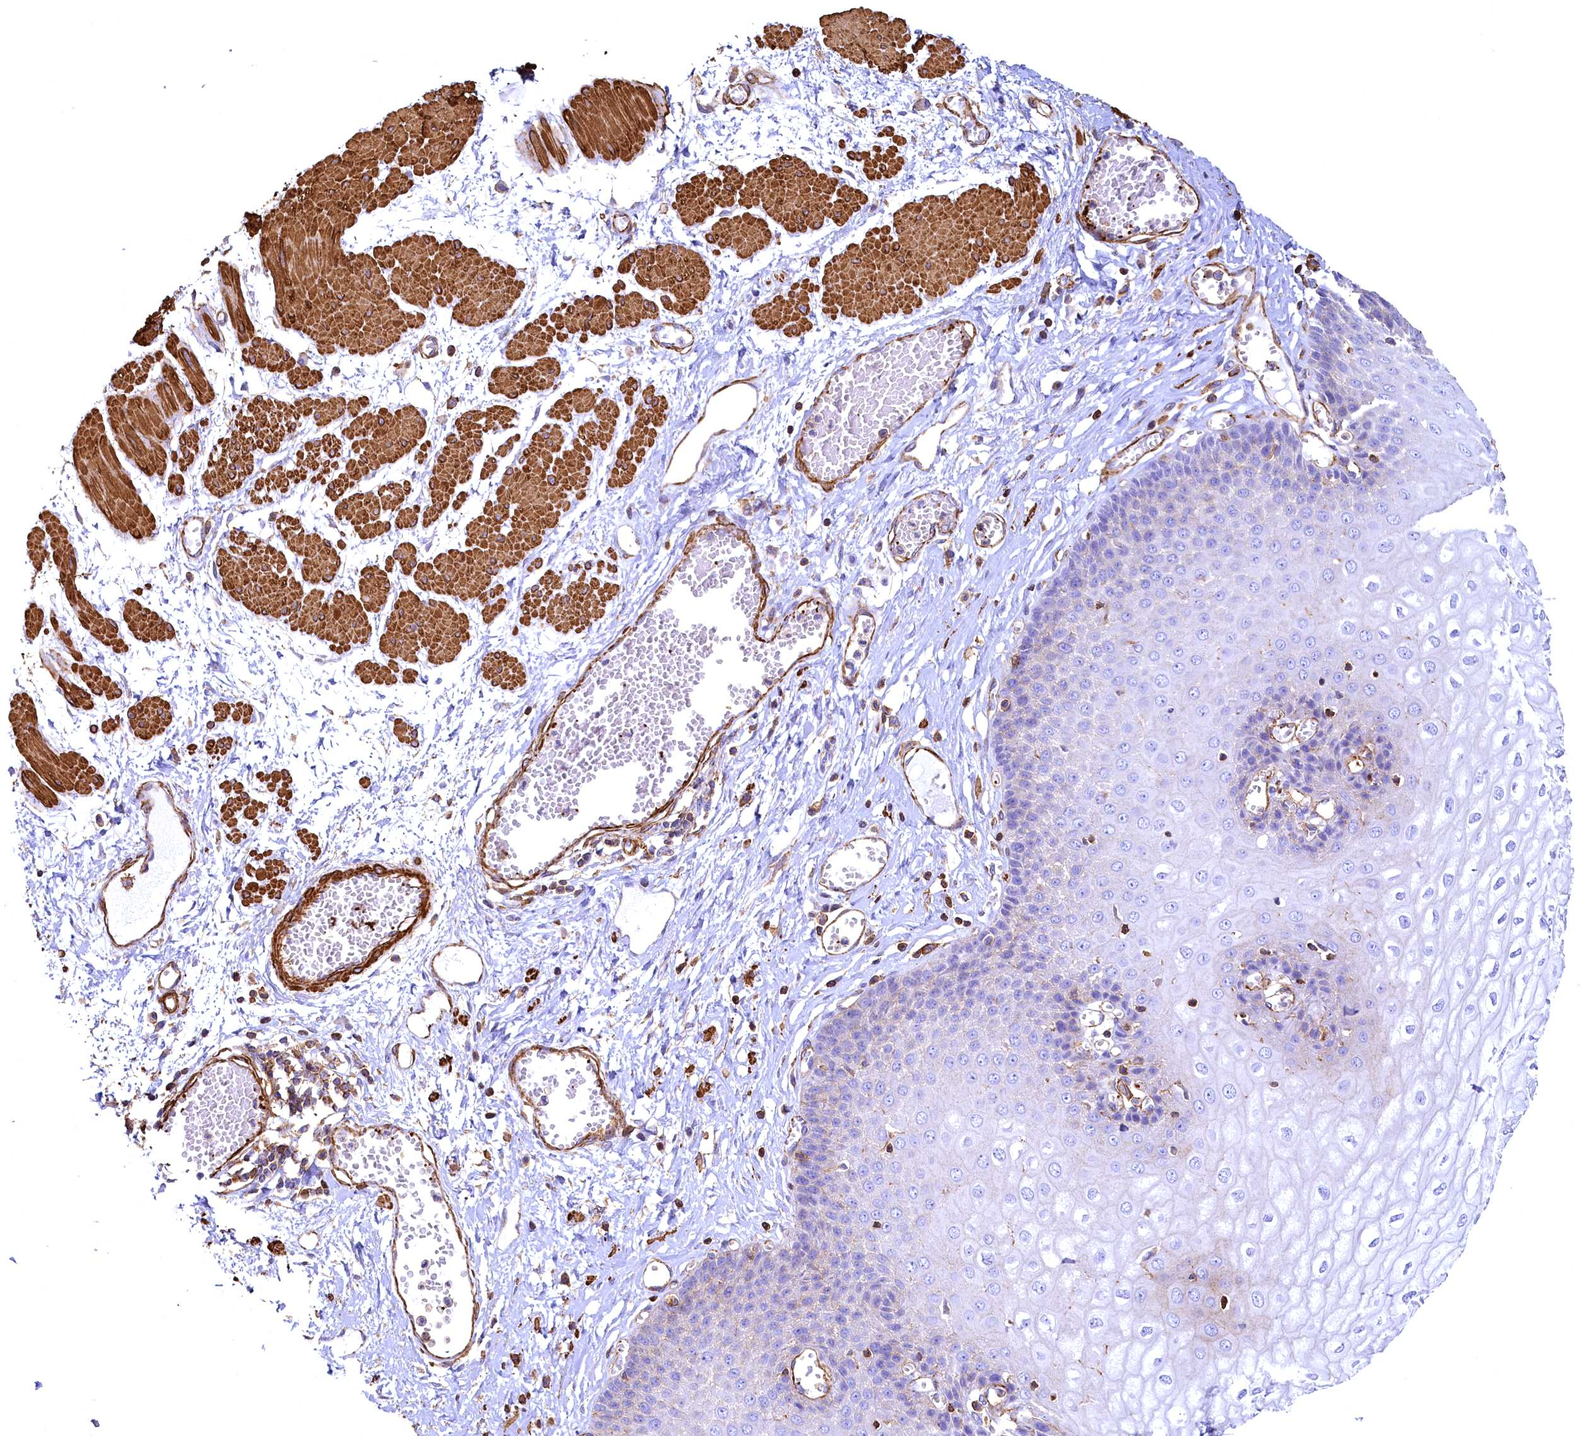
{"staining": {"intensity": "moderate", "quantity": "<25%", "location": "cytoplasmic/membranous"}, "tissue": "esophagus", "cell_type": "Squamous epithelial cells", "image_type": "normal", "snomed": [{"axis": "morphology", "description": "Normal tissue, NOS"}, {"axis": "topography", "description": "Esophagus"}], "caption": "Protein expression analysis of normal human esophagus reveals moderate cytoplasmic/membranous positivity in approximately <25% of squamous epithelial cells. (DAB (3,3'-diaminobenzidine) = brown stain, brightfield microscopy at high magnification).", "gene": "THBS1", "patient": {"sex": "male", "age": 60}}